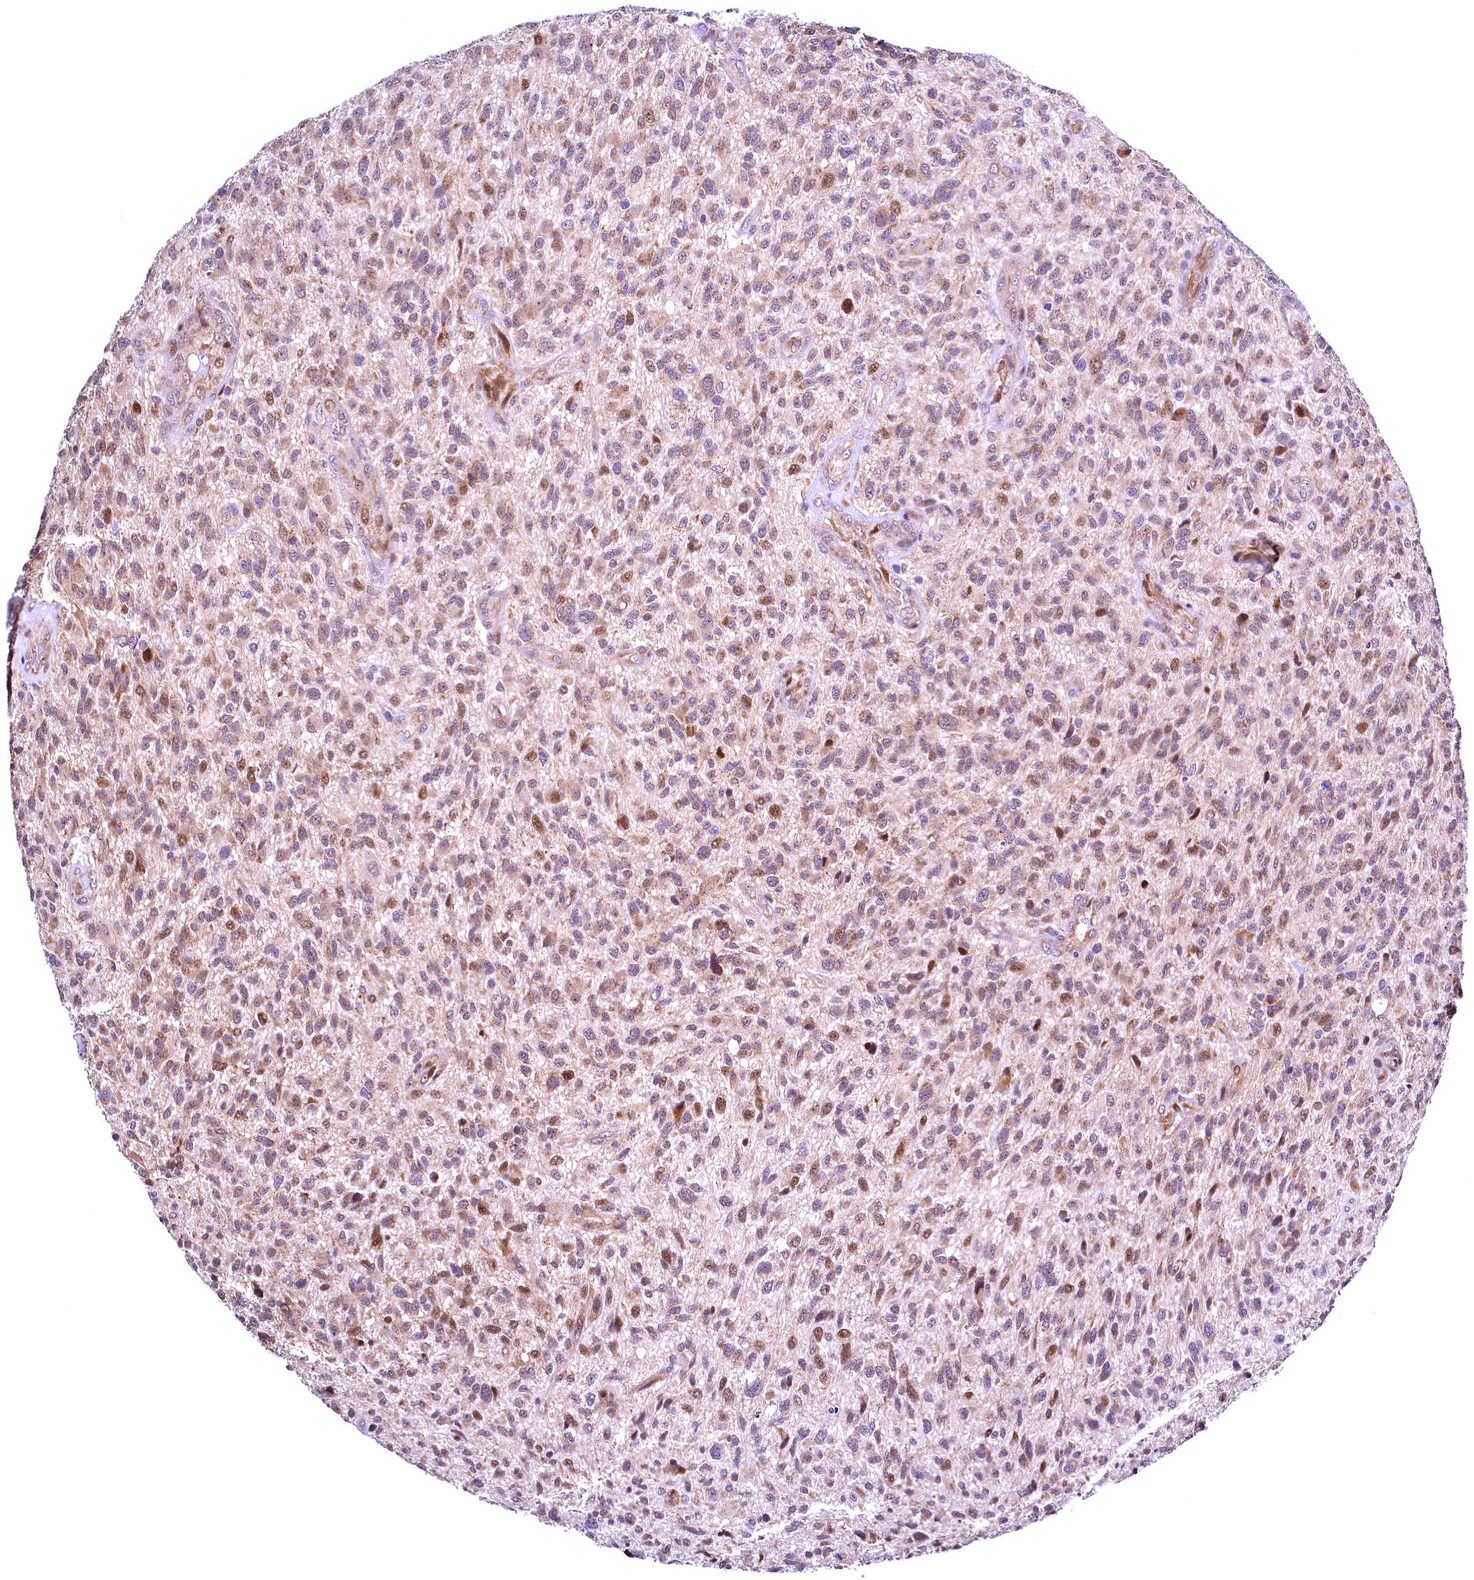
{"staining": {"intensity": "moderate", "quantity": "<25%", "location": "cytoplasmic/membranous,nuclear"}, "tissue": "glioma", "cell_type": "Tumor cells", "image_type": "cancer", "snomed": [{"axis": "morphology", "description": "Glioma, malignant, High grade"}, {"axis": "topography", "description": "Brain"}], "caption": "Approximately <25% of tumor cells in malignant glioma (high-grade) exhibit moderate cytoplasmic/membranous and nuclear protein positivity as visualized by brown immunohistochemical staining.", "gene": "RBFA", "patient": {"sex": "male", "age": 47}}